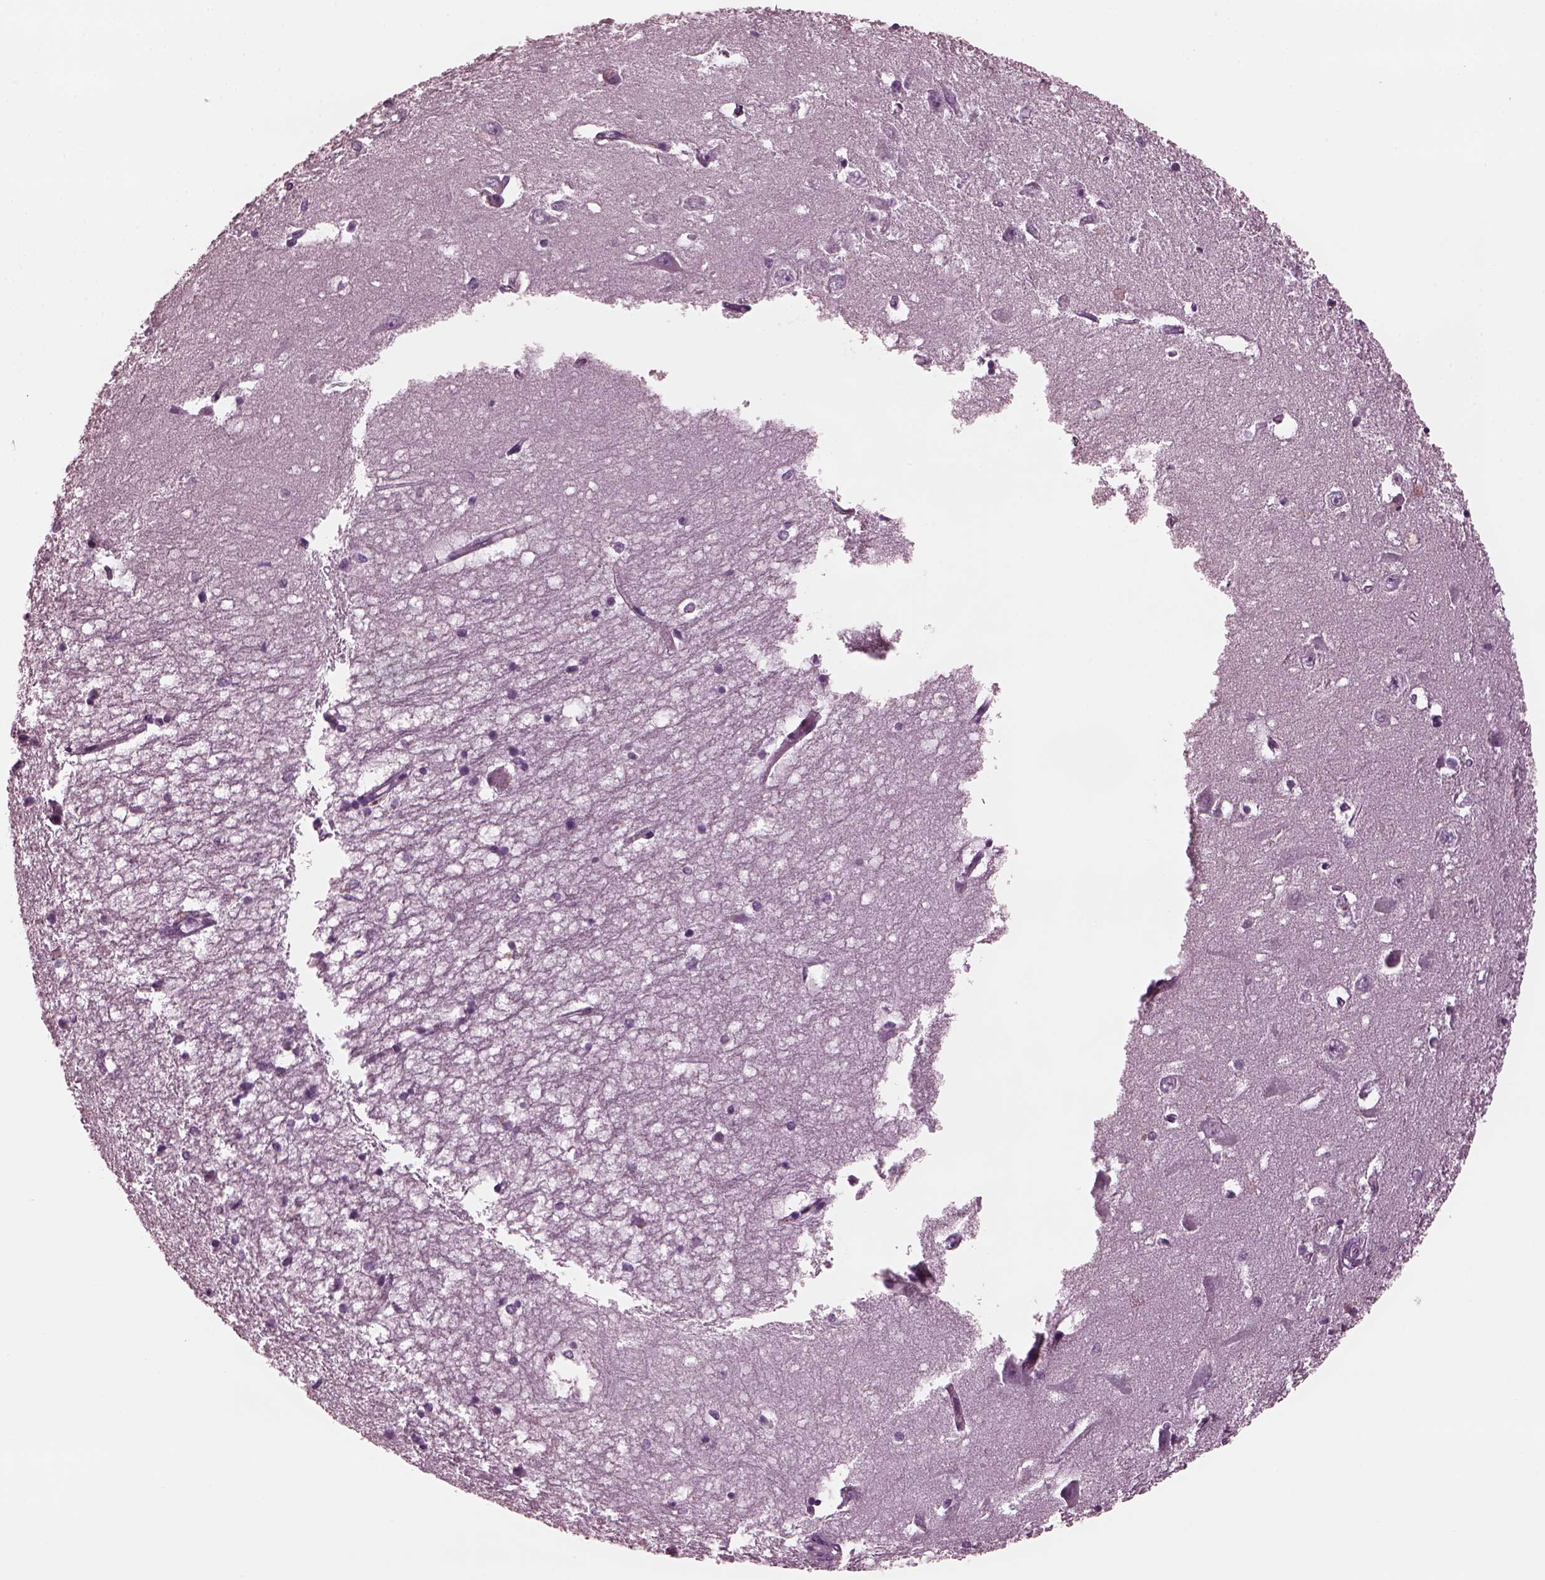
{"staining": {"intensity": "negative", "quantity": "none", "location": "none"}, "tissue": "hippocampus", "cell_type": "Glial cells", "image_type": "normal", "snomed": [{"axis": "morphology", "description": "Normal tissue, NOS"}, {"axis": "topography", "description": "Lateral ventricle wall"}, {"axis": "topography", "description": "Hippocampus"}], "caption": "DAB immunohistochemical staining of normal hippocampus displays no significant positivity in glial cells.", "gene": "CGA", "patient": {"sex": "female", "age": 63}}